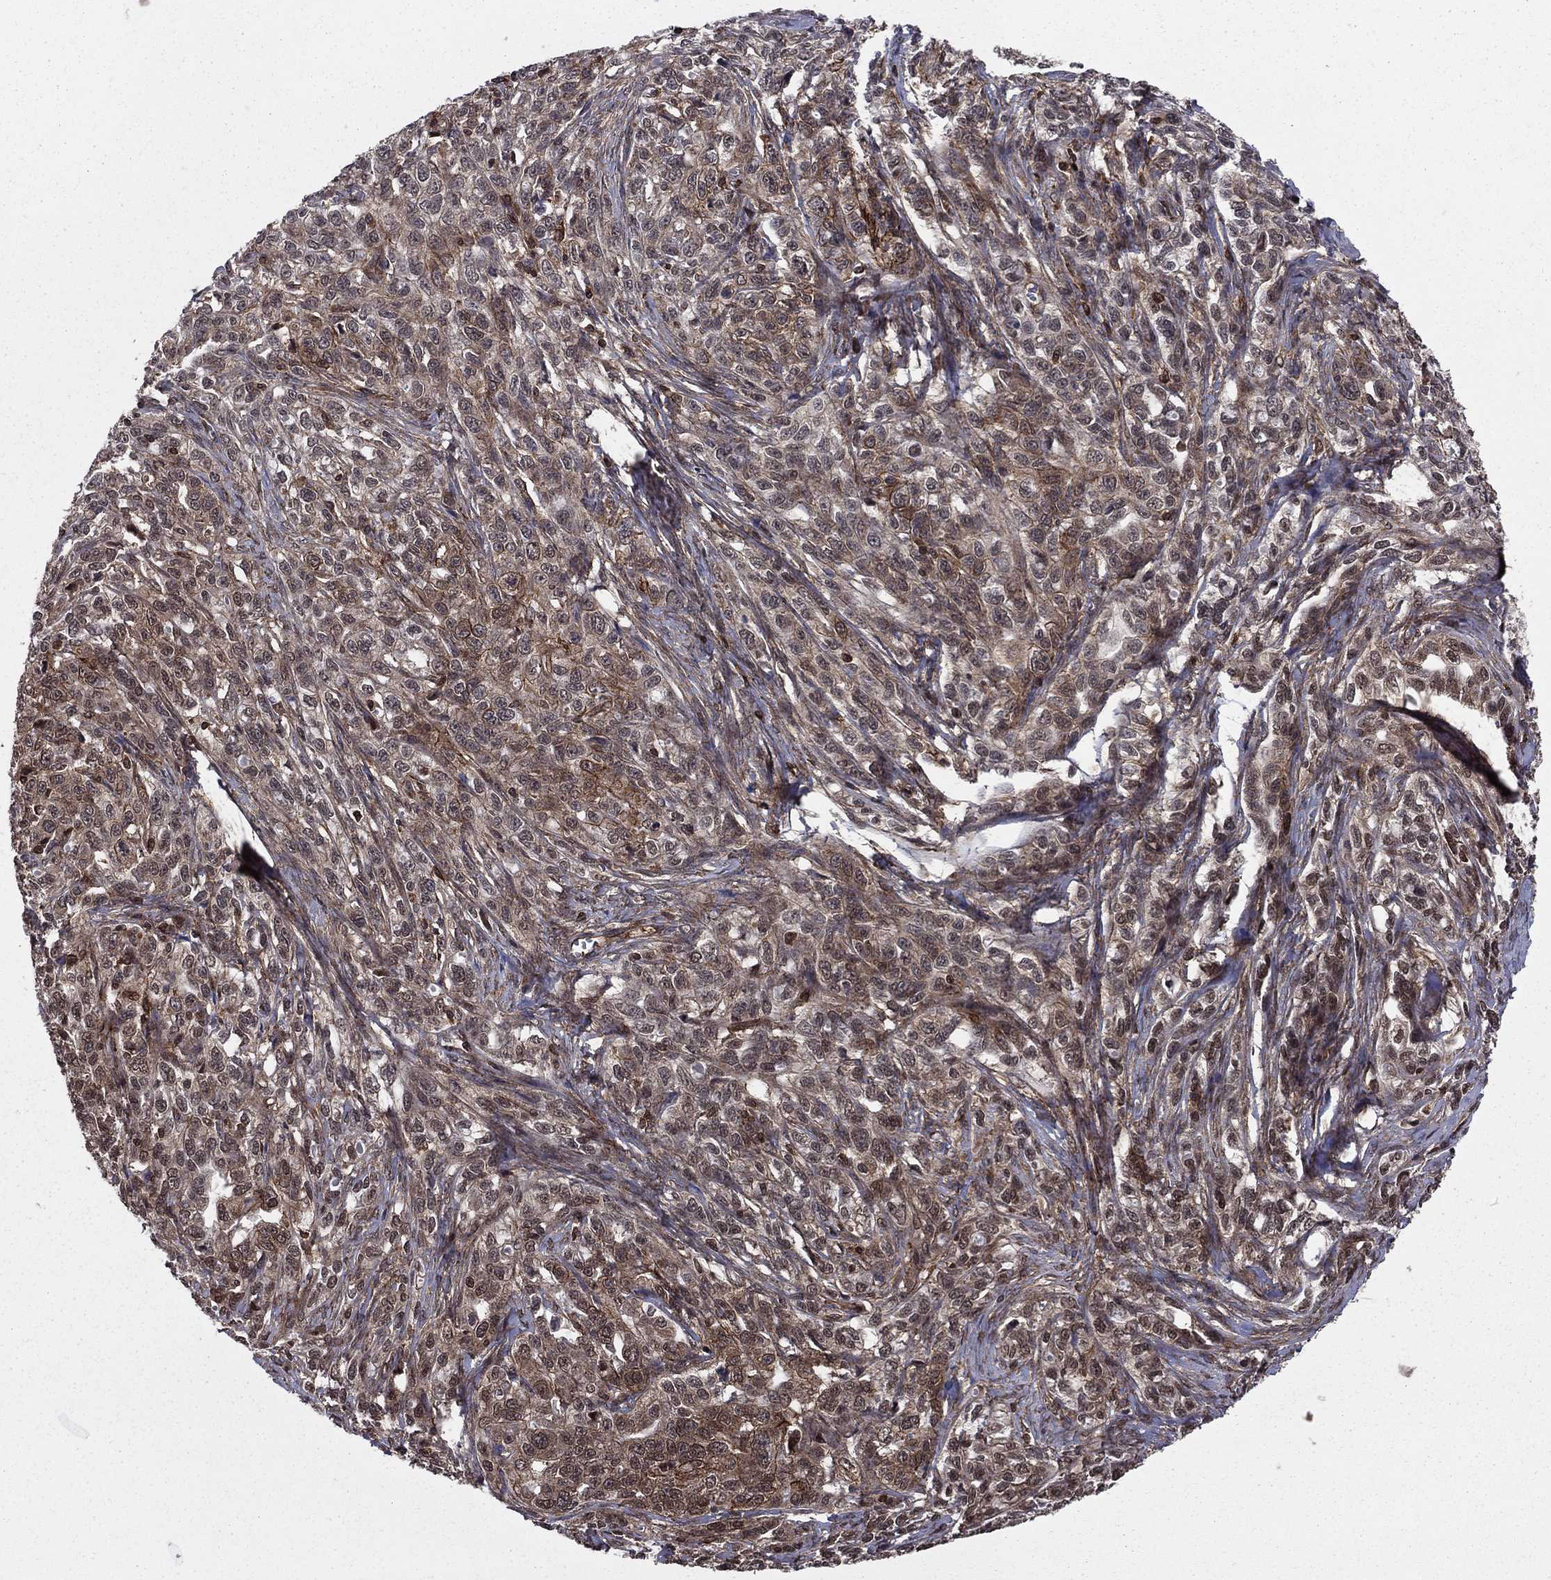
{"staining": {"intensity": "strong", "quantity": "25%-75%", "location": "cytoplasmic/membranous"}, "tissue": "ovarian cancer", "cell_type": "Tumor cells", "image_type": "cancer", "snomed": [{"axis": "morphology", "description": "Cystadenocarcinoma, serous, NOS"}, {"axis": "topography", "description": "Ovary"}], "caption": "DAB (3,3'-diaminobenzidine) immunohistochemical staining of human ovarian cancer exhibits strong cytoplasmic/membranous protein positivity in approximately 25%-75% of tumor cells.", "gene": "SSX2IP", "patient": {"sex": "female", "age": 71}}